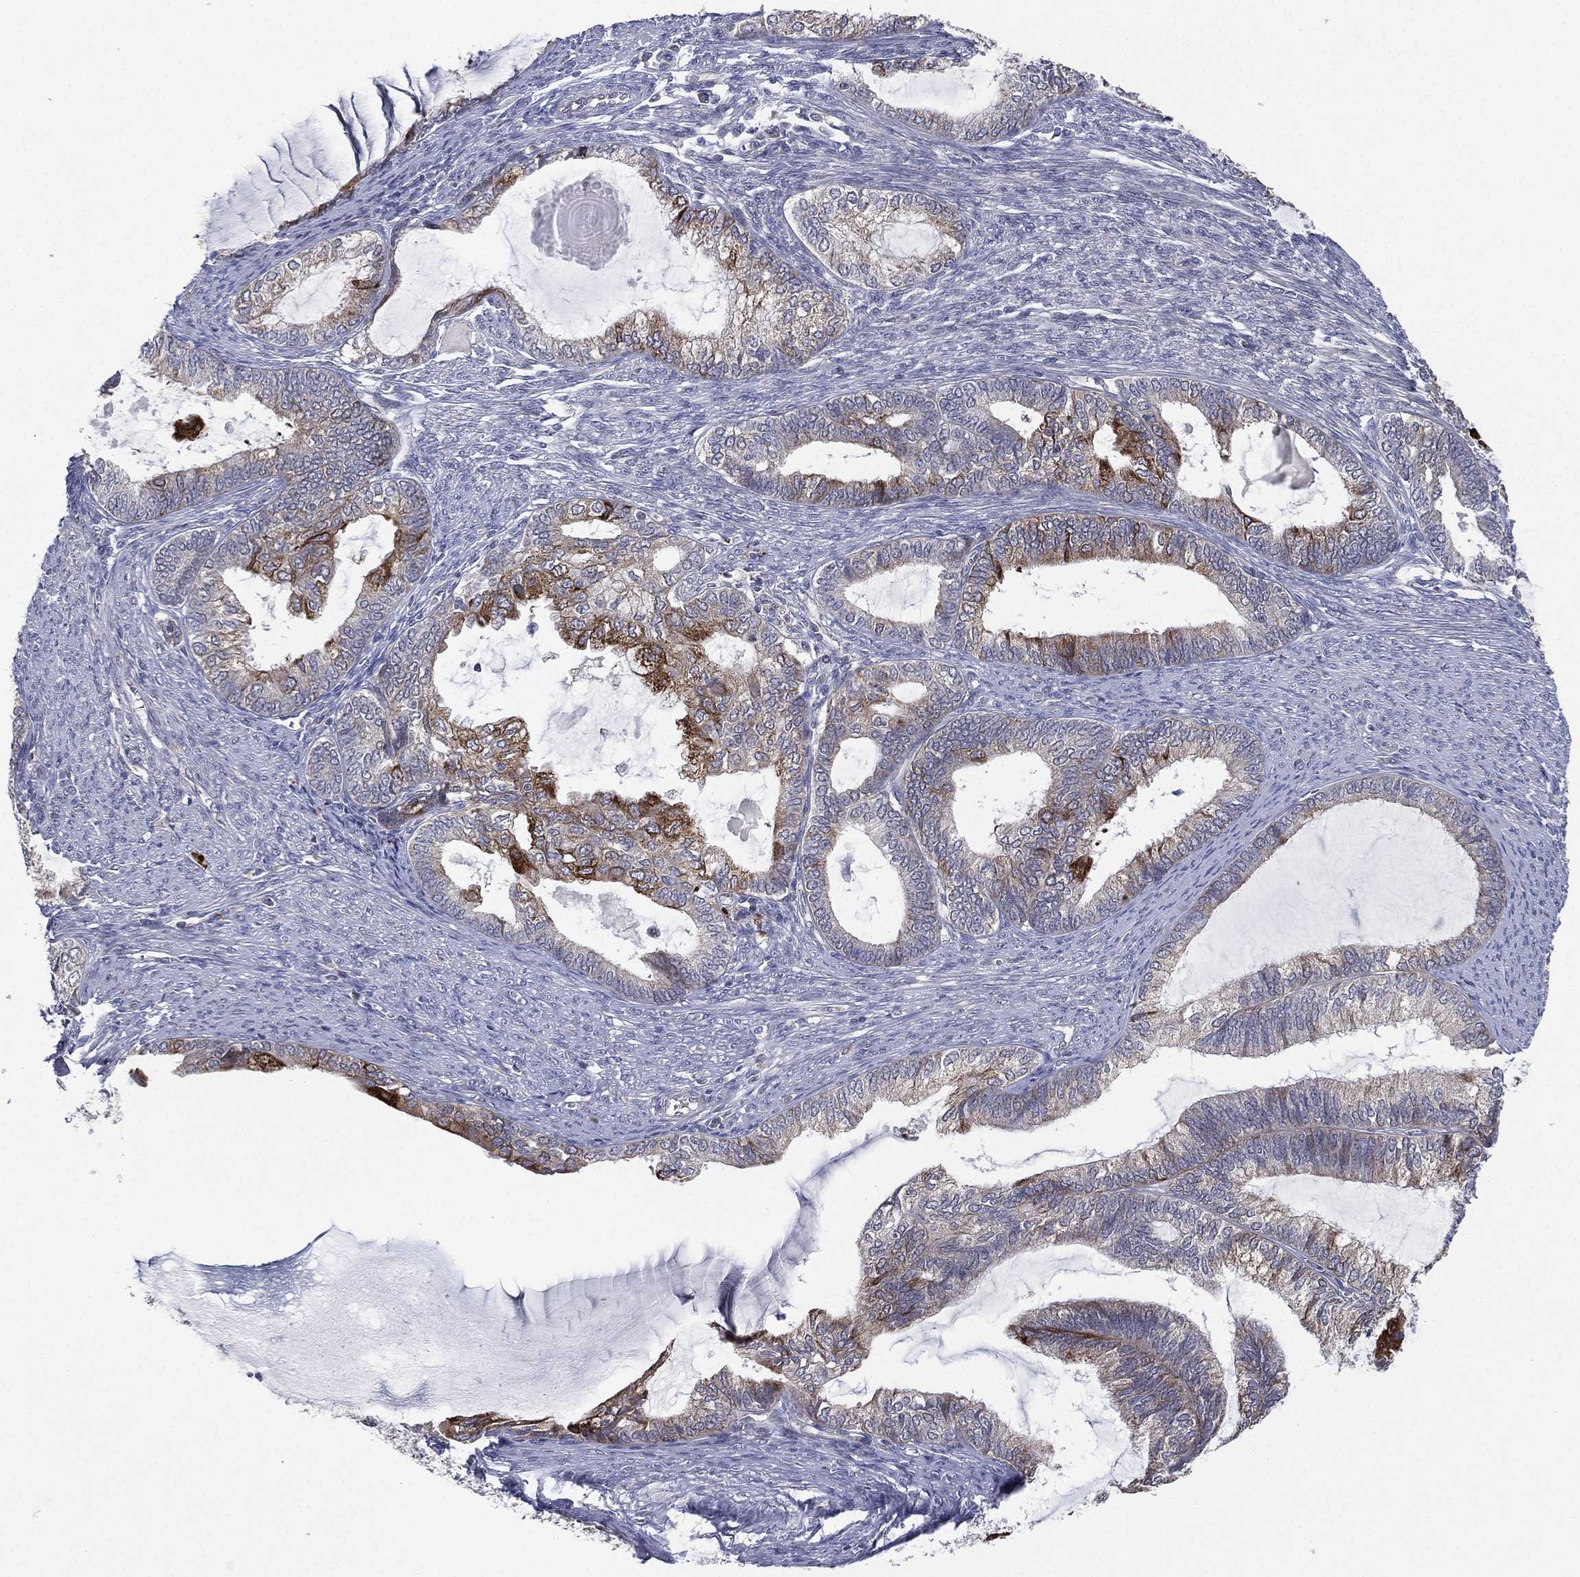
{"staining": {"intensity": "strong", "quantity": "<25%", "location": "cytoplasmic/membranous"}, "tissue": "endometrial cancer", "cell_type": "Tumor cells", "image_type": "cancer", "snomed": [{"axis": "morphology", "description": "Adenocarcinoma, NOS"}, {"axis": "topography", "description": "Endometrium"}], "caption": "Strong cytoplasmic/membranous protein staining is present in approximately <25% of tumor cells in endometrial adenocarcinoma.", "gene": "KAT14", "patient": {"sex": "female", "age": 86}}